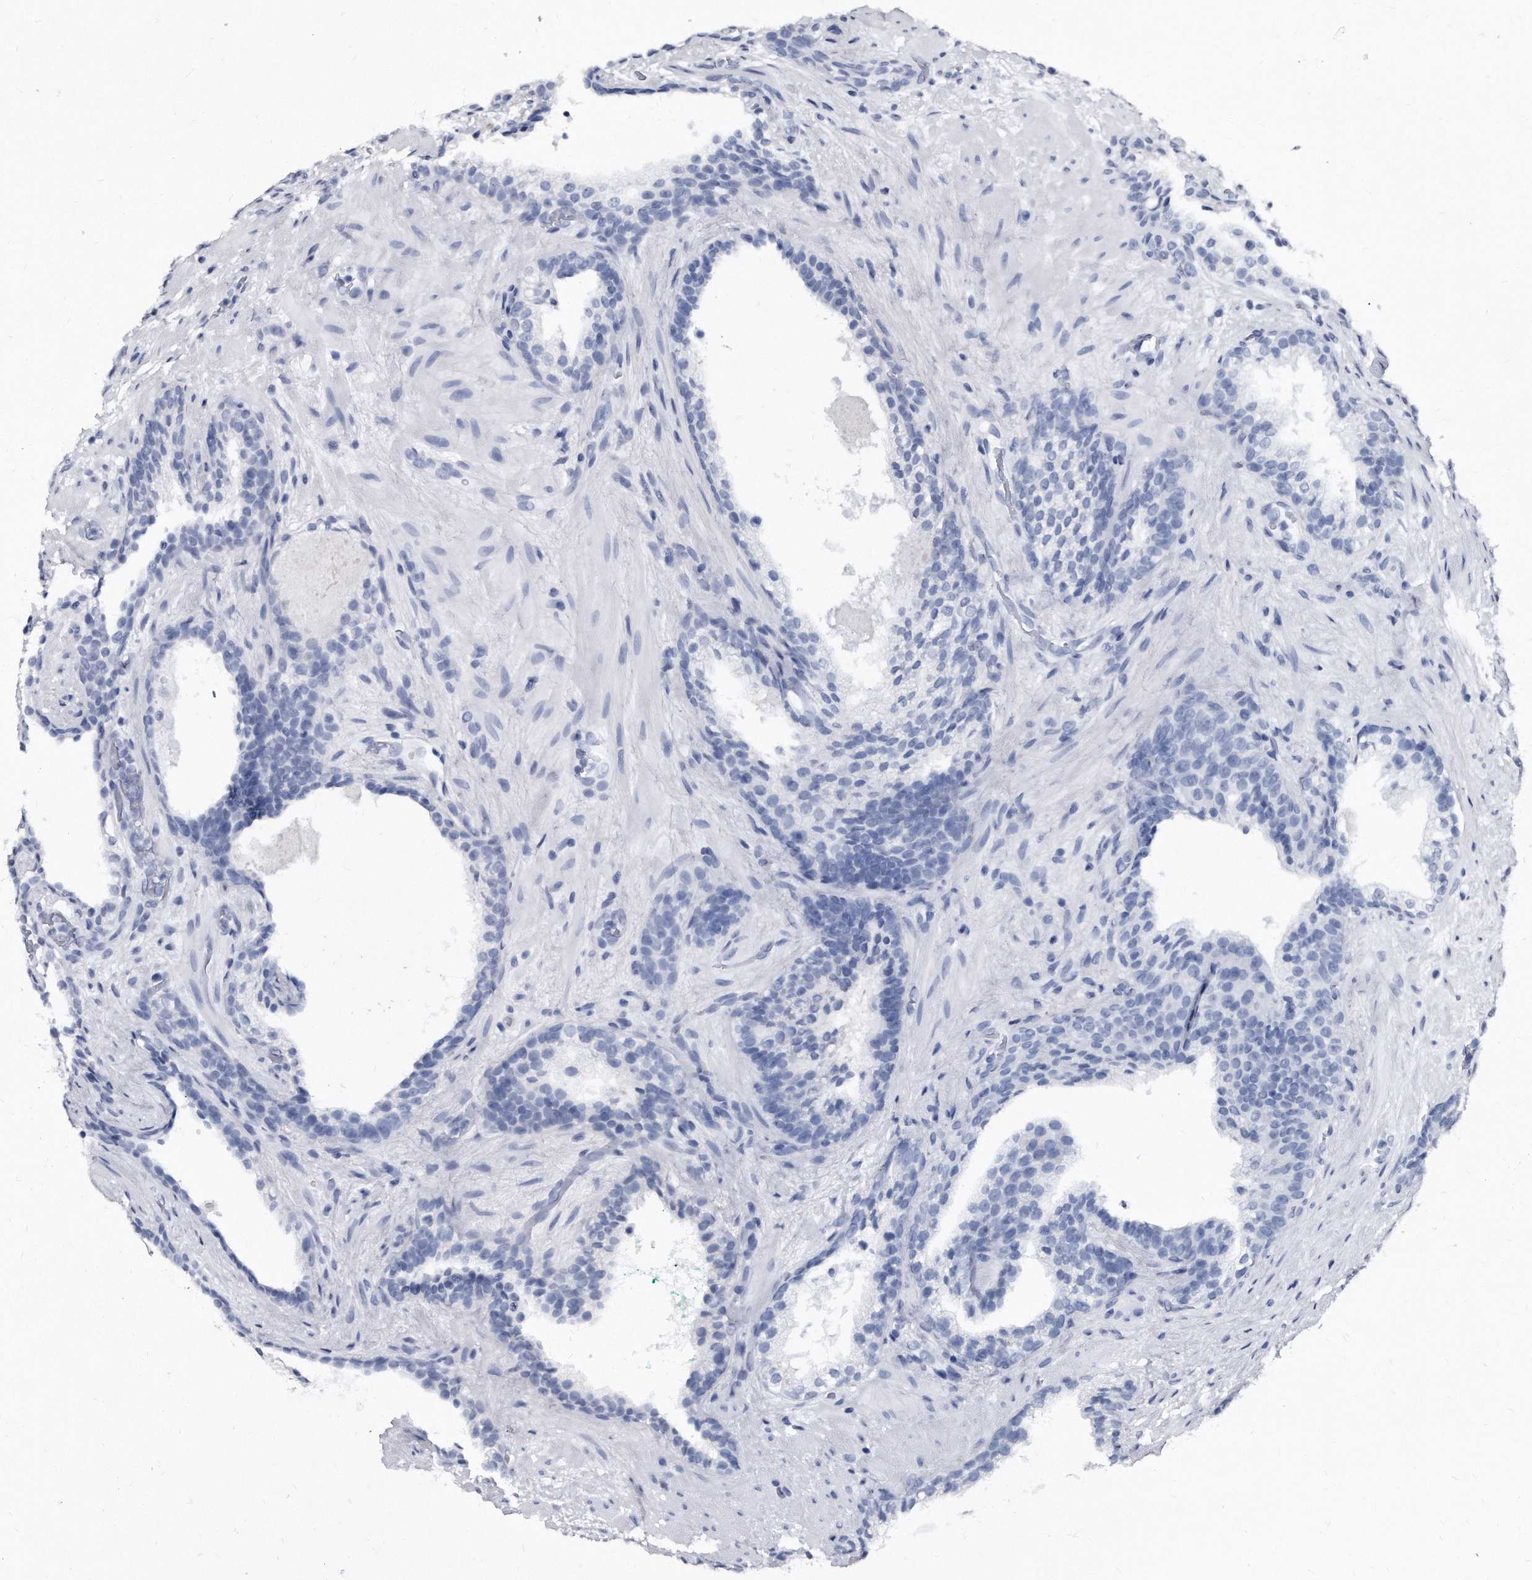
{"staining": {"intensity": "negative", "quantity": "none", "location": "none"}, "tissue": "prostate cancer", "cell_type": "Tumor cells", "image_type": "cancer", "snomed": [{"axis": "morphology", "description": "Adenocarcinoma, High grade"}, {"axis": "topography", "description": "Prostate"}], "caption": "This micrograph is of prostate cancer stained with immunohistochemistry to label a protein in brown with the nuclei are counter-stained blue. There is no positivity in tumor cells.", "gene": "KLHDC3", "patient": {"sex": "male", "age": 56}}